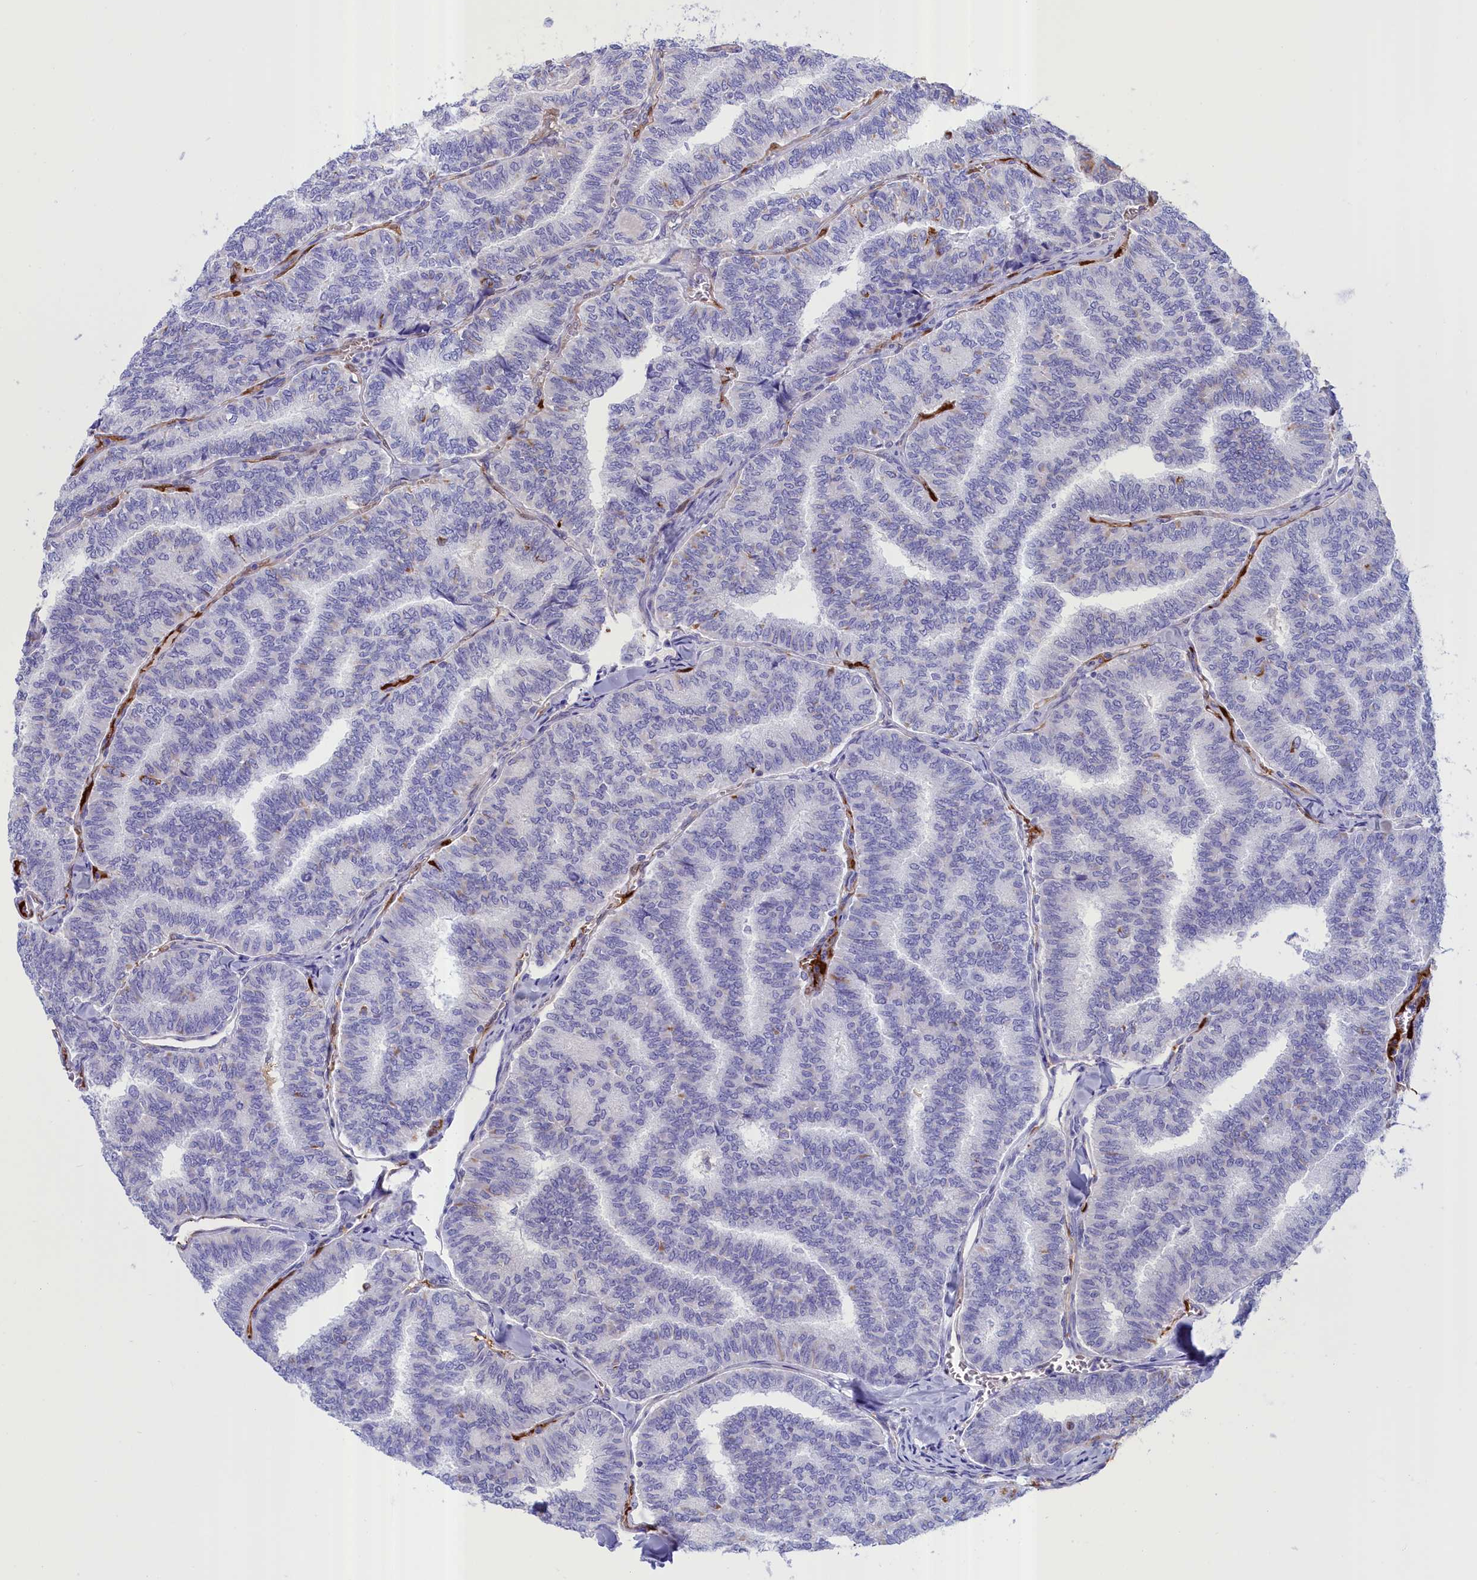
{"staining": {"intensity": "negative", "quantity": "none", "location": "none"}, "tissue": "thyroid cancer", "cell_type": "Tumor cells", "image_type": "cancer", "snomed": [{"axis": "morphology", "description": "Papillary adenocarcinoma, NOS"}, {"axis": "topography", "description": "Thyroid gland"}], "caption": "Photomicrograph shows no significant protein positivity in tumor cells of thyroid cancer.", "gene": "ABCC12", "patient": {"sex": "female", "age": 35}}